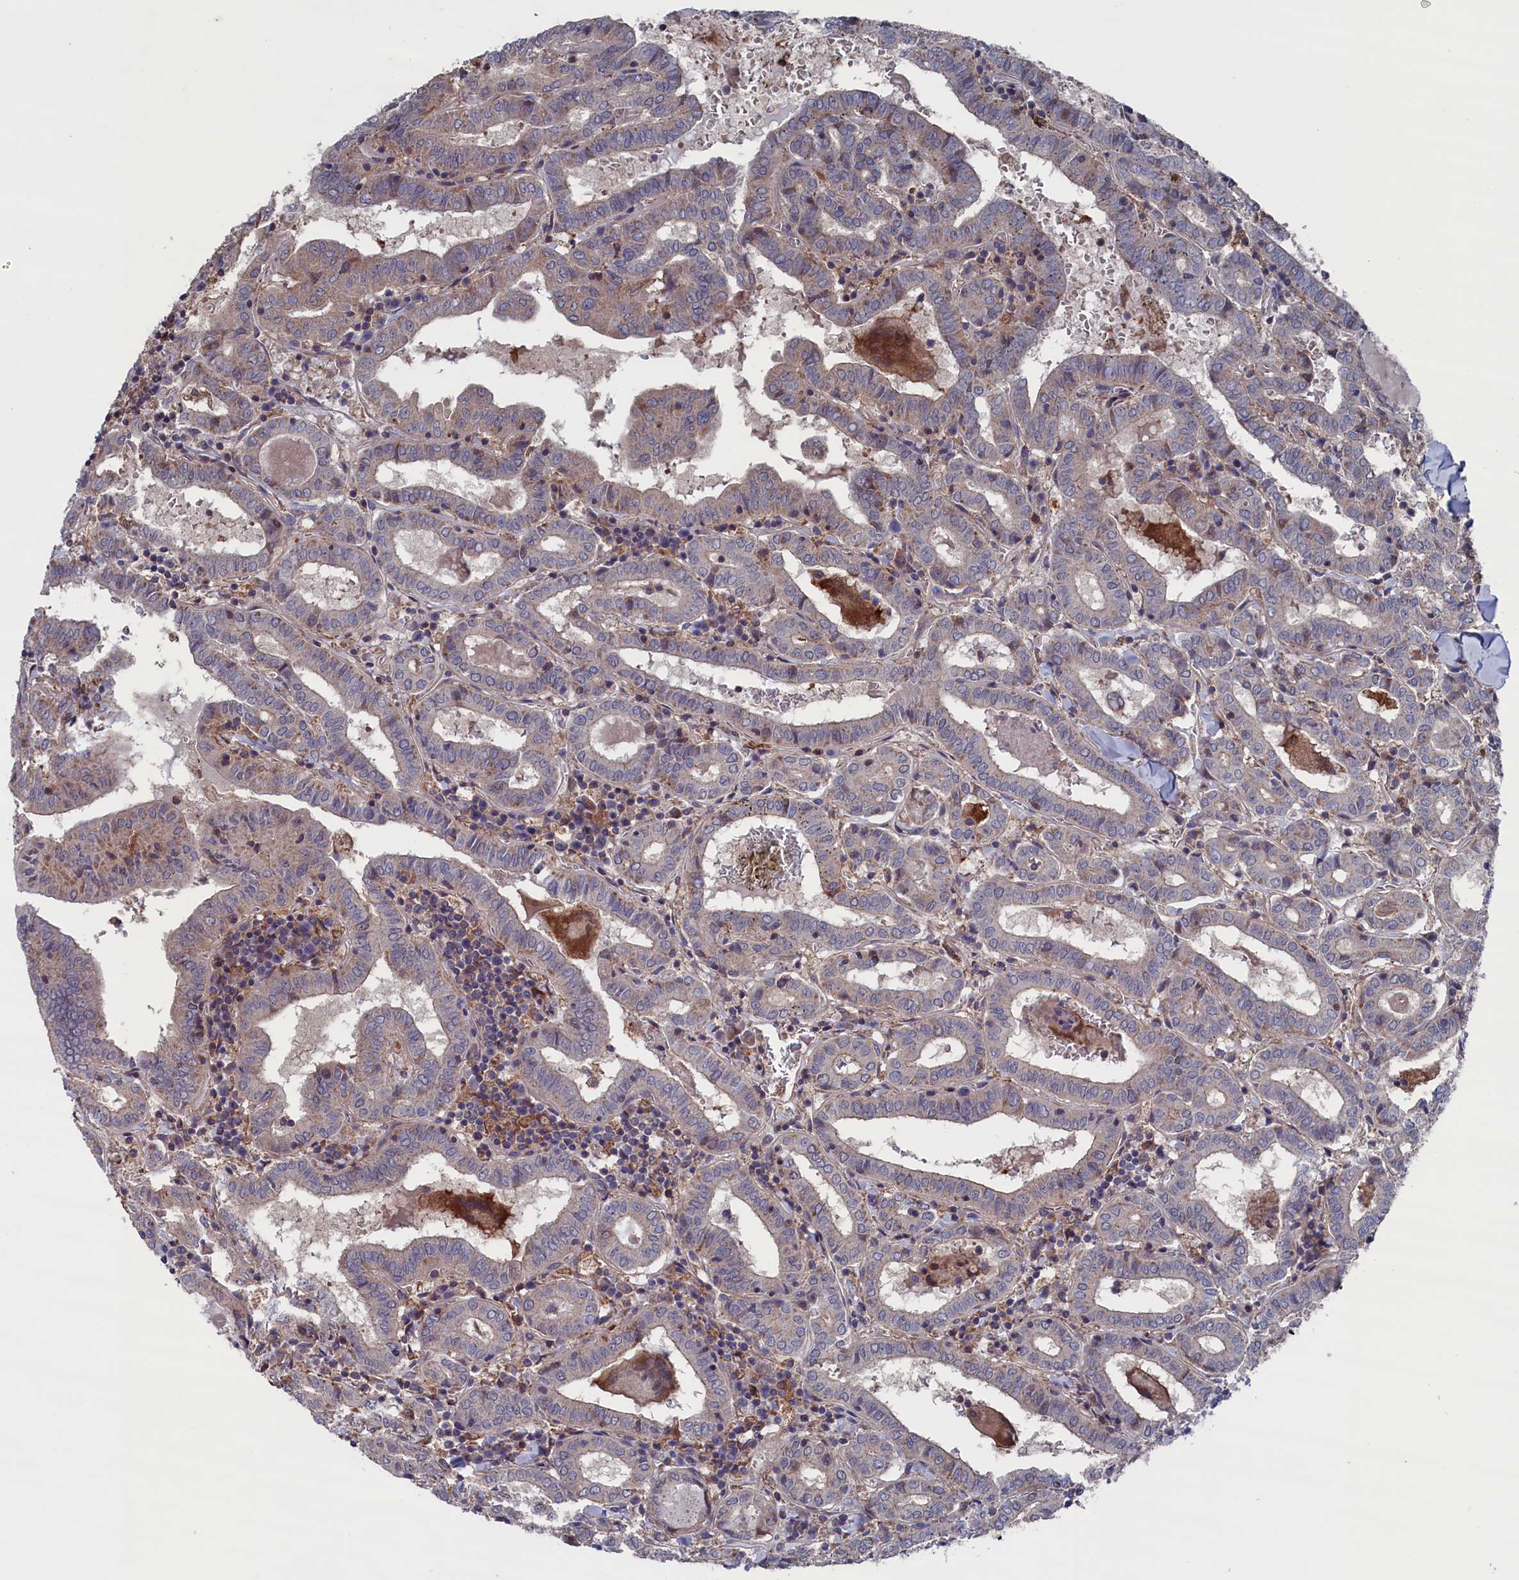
{"staining": {"intensity": "weak", "quantity": "25%-75%", "location": "cytoplasmic/membranous"}, "tissue": "thyroid cancer", "cell_type": "Tumor cells", "image_type": "cancer", "snomed": [{"axis": "morphology", "description": "Papillary adenocarcinoma, NOS"}, {"axis": "topography", "description": "Thyroid gland"}], "caption": "This photomicrograph exhibits immunohistochemistry staining of thyroid cancer (papillary adenocarcinoma), with low weak cytoplasmic/membranous expression in approximately 25%-75% of tumor cells.", "gene": "SPATA13", "patient": {"sex": "female", "age": 72}}